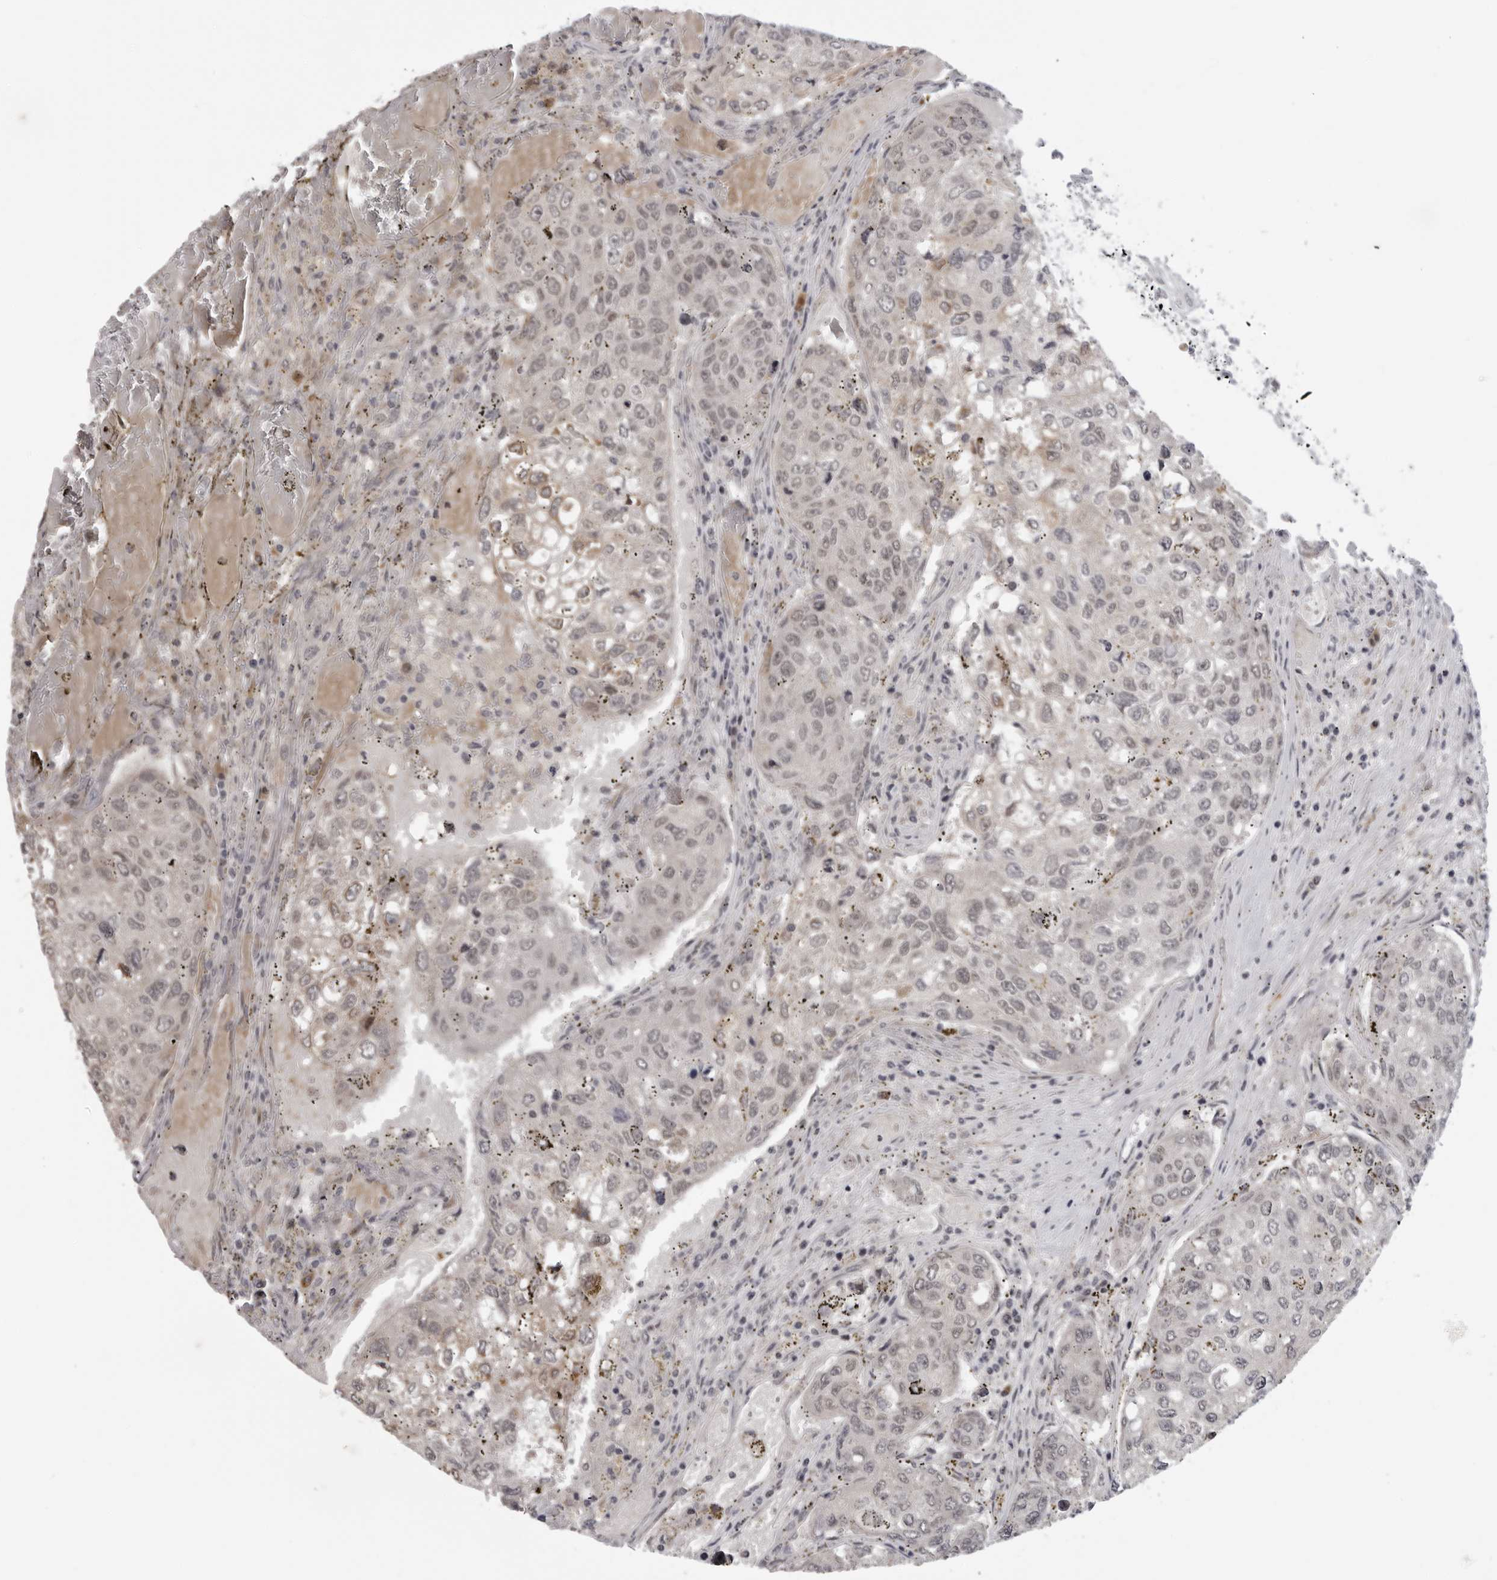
{"staining": {"intensity": "weak", "quantity": "25%-75%", "location": "nuclear"}, "tissue": "urothelial cancer", "cell_type": "Tumor cells", "image_type": "cancer", "snomed": [{"axis": "morphology", "description": "Urothelial carcinoma, High grade"}, {"axis": "topography", "description": "Lymph node"}, {"axis": "topography", "description": "Urinary bladder"}], "caption": "Human urothelial carcinoma (high-grade) stained with a protein marker displays weak staining in tumor cells.", "gene": "ALPK2", "patient": {"sex": "male", "age": 51}}